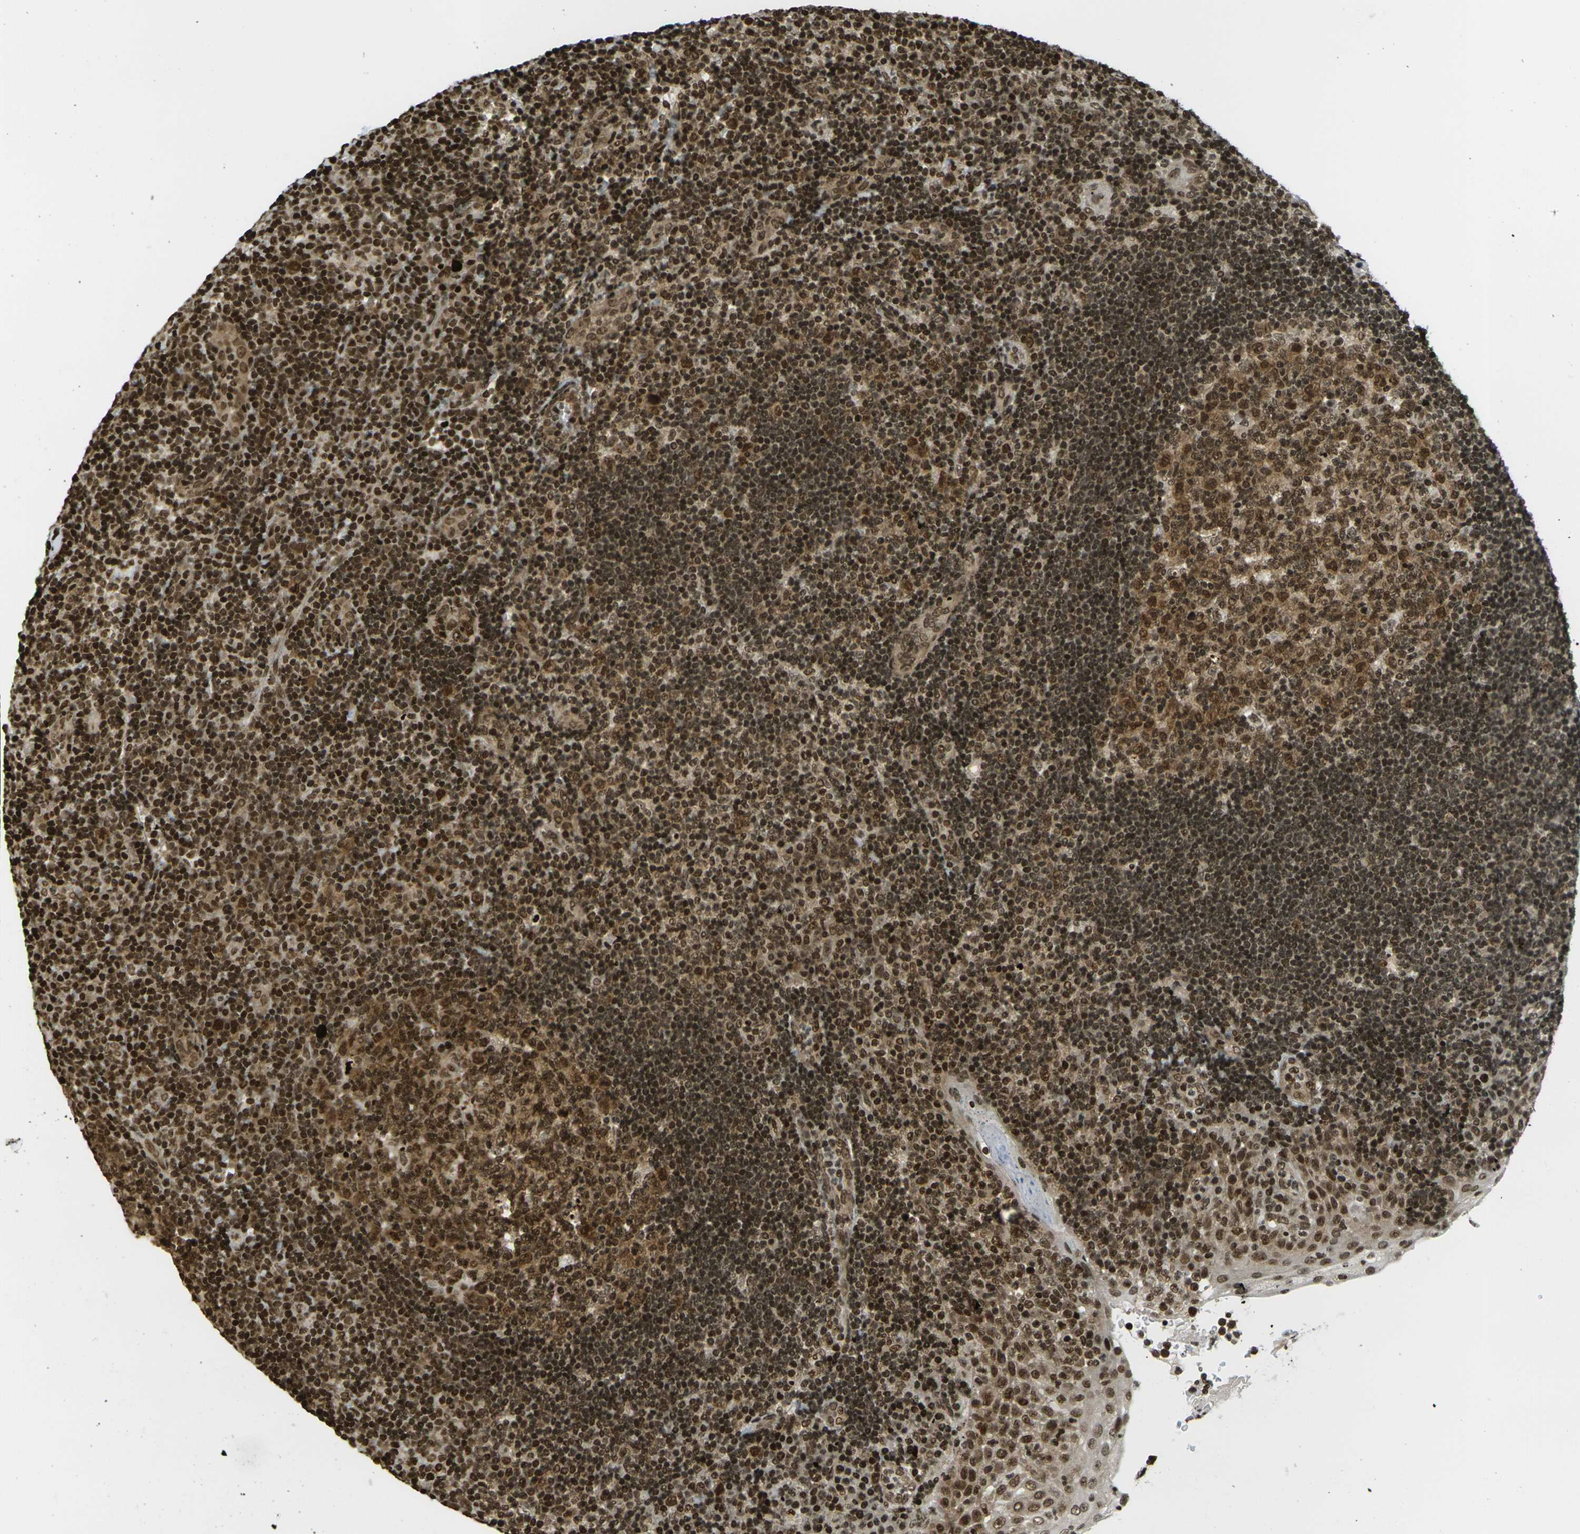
{"staining": {"intensity": "strong", "quantity": ">75%", "location": "cytoplasmic/membranous,nuclear"}, "tissue": "tonsil", "cell_type": "Germinal center cells", "image_type": "normal", "snomed": [{"axis": "morphology", "description": "Normal tissue, NOS"}, {"axis": "topography", "description": "Tonsil"}], "caption": "Protein expression analysis of unremarkable human tonsil reveals strong cytoplasmic/membranous,nuclear positivity in about >75% of germinal center cells.", "gene": "RUVBL2", "patient": {"sex": "female", "age": 40}}